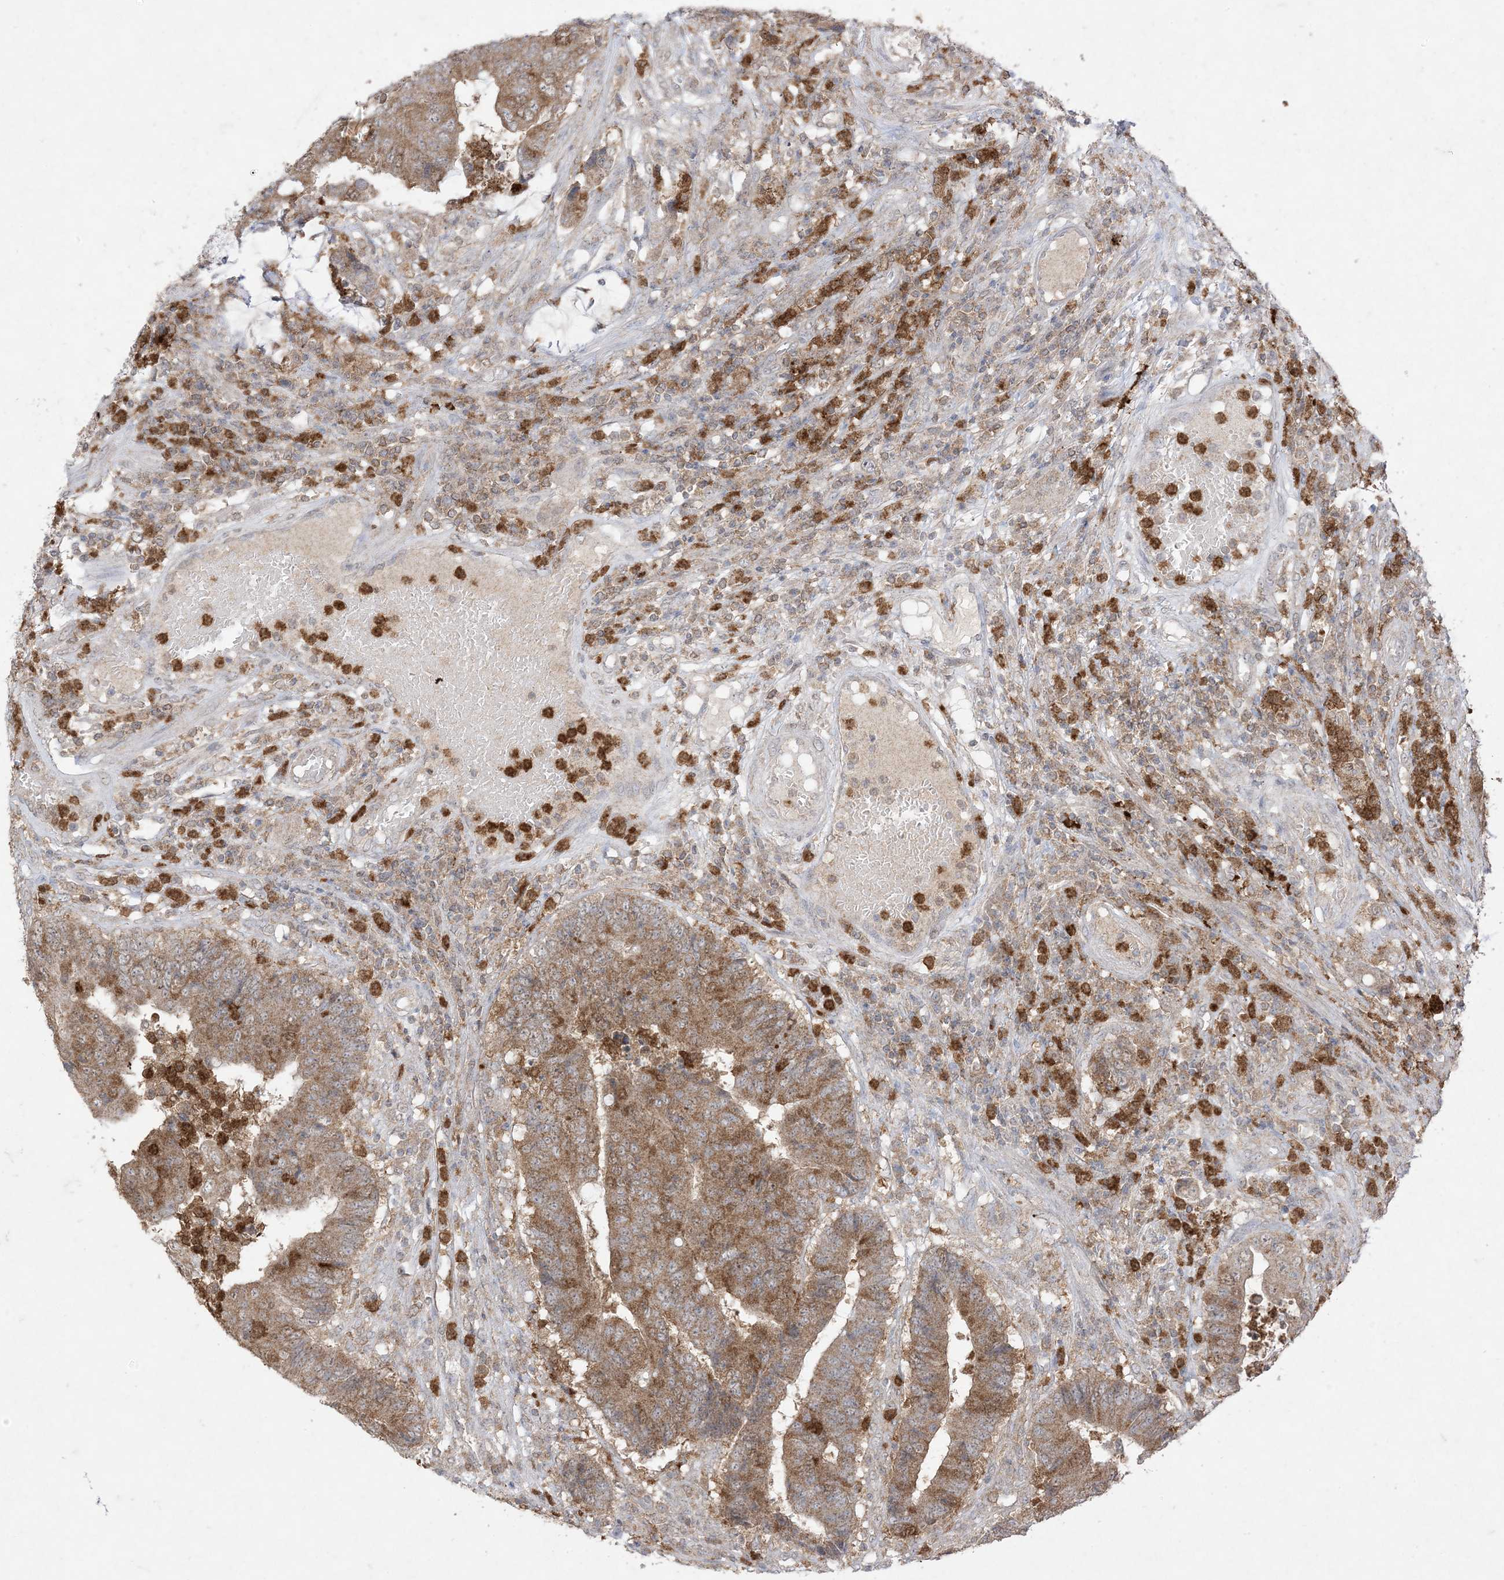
{"staining": {"intensity": "moderate", "quantity": ">75%", "location": "cytoplasmic/membranous"}, "tissue": "colorectal cancer", "cell_type": "Tumor cells", "image_type": "cancer", "snomed": [{"axis": "morphology", "description": "Adenocarcinoma, NOS"}, {"axis": "topography", "description": "Rectum"}], "caption": "Immunohistochemistry (IHC) micrograph of colorectal cancer stained for a protein (brown), which exhibits medium levels of moderate cytoplasmic/membranous expression in approximately >75% of tumor cells.", "gene": "UBE2C", "patient": {"sex": "male", "age": 84}}